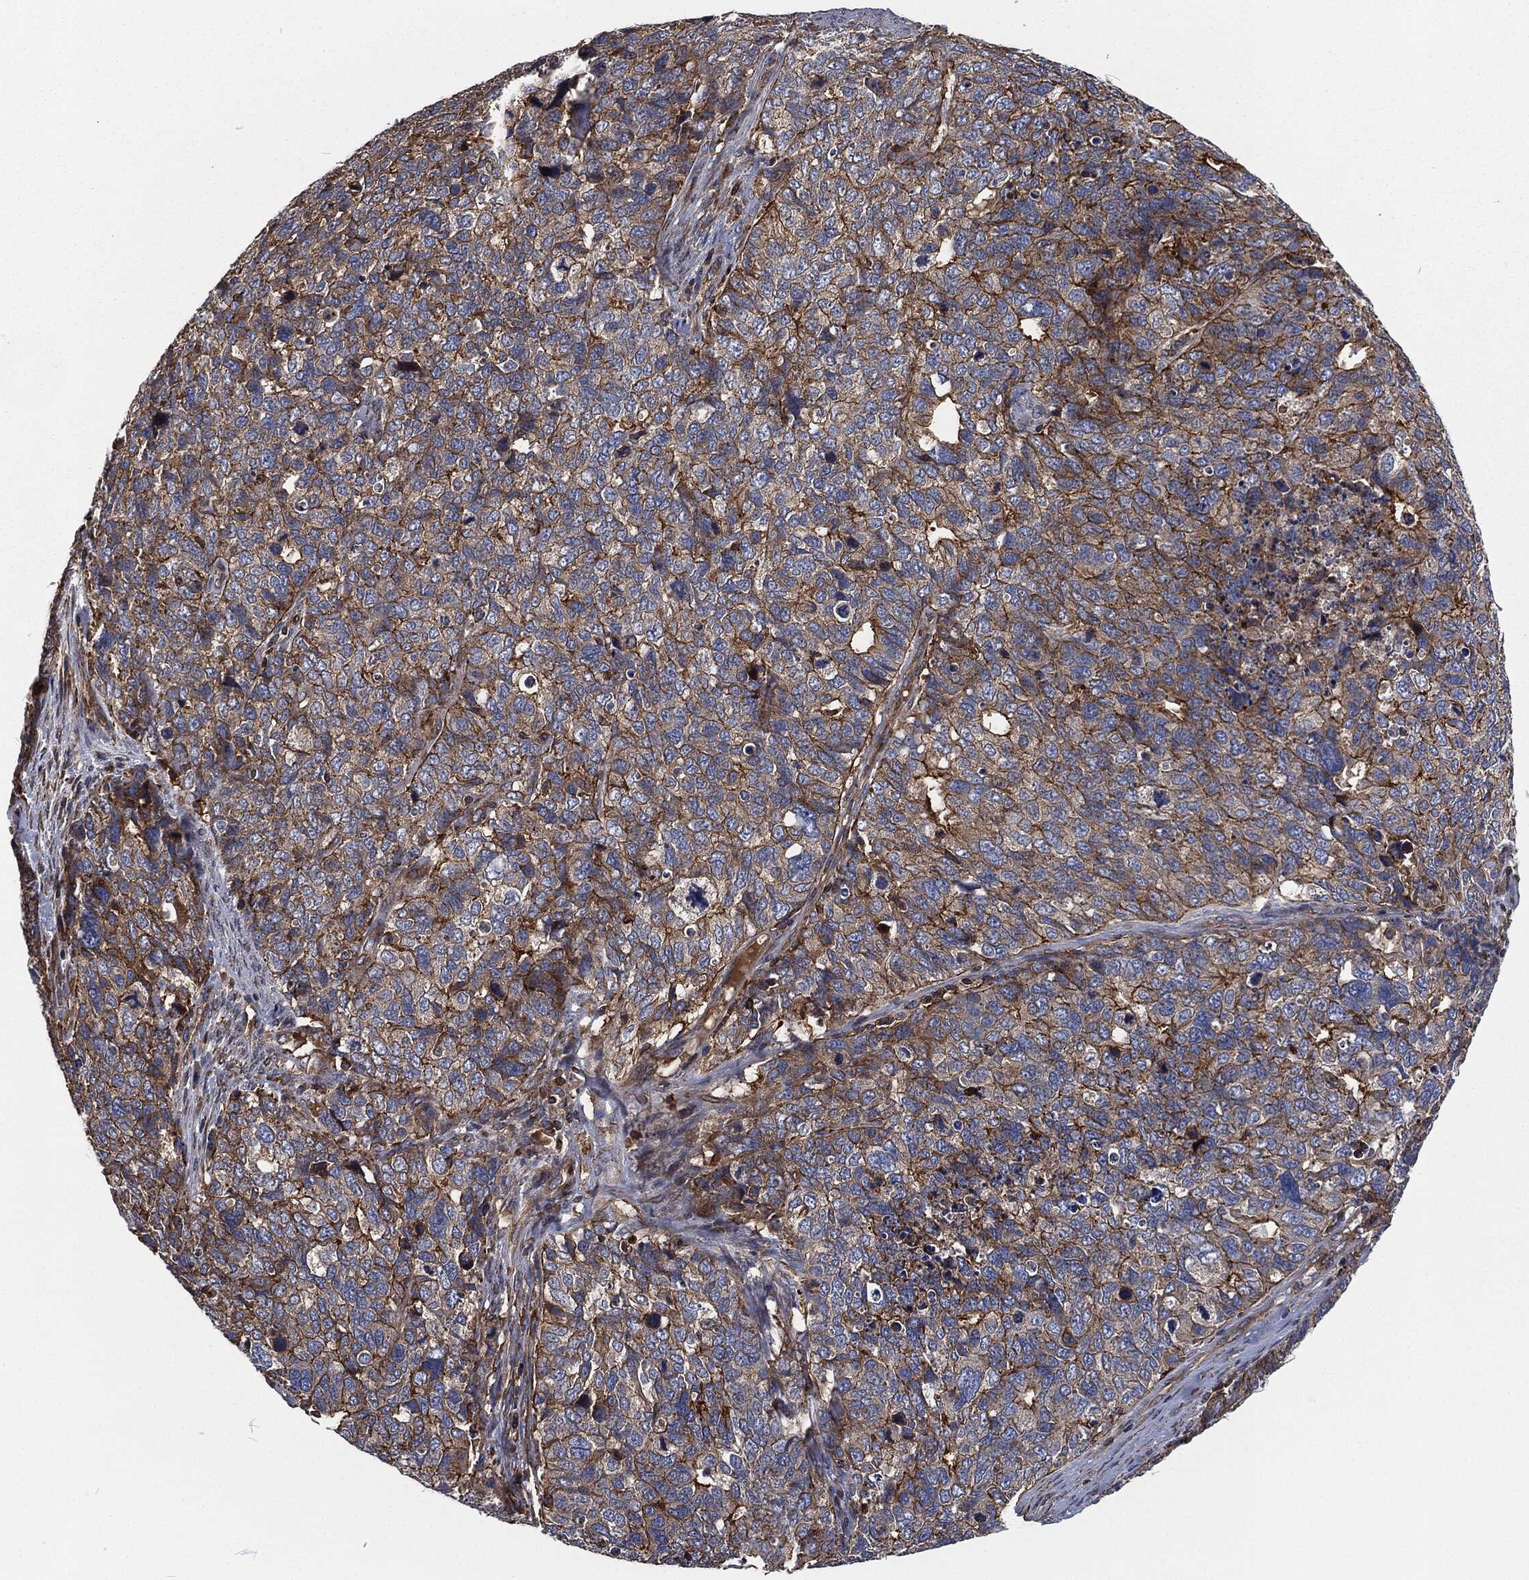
{"staining": {"intensity": "strong", "quantity": "<25%", "location": "cytoplasmic/membranous"}, "tissue": "cervical cancer", "cell_type": "Tumor cells", "image_type": "cancer", "snomed": [{"axis": "morphology", "description": "Squamous cell carcinoma, NOS"}, {"axis": "topography", "description": "Cervix"}], "caption": "Protein analysis of cervical cancer tissue displays strong cytoplasmic/membranous expression in about <25% of tumor cells.", "gene": "LGALS9", "patient": {"sex": "female", "age": 63}}